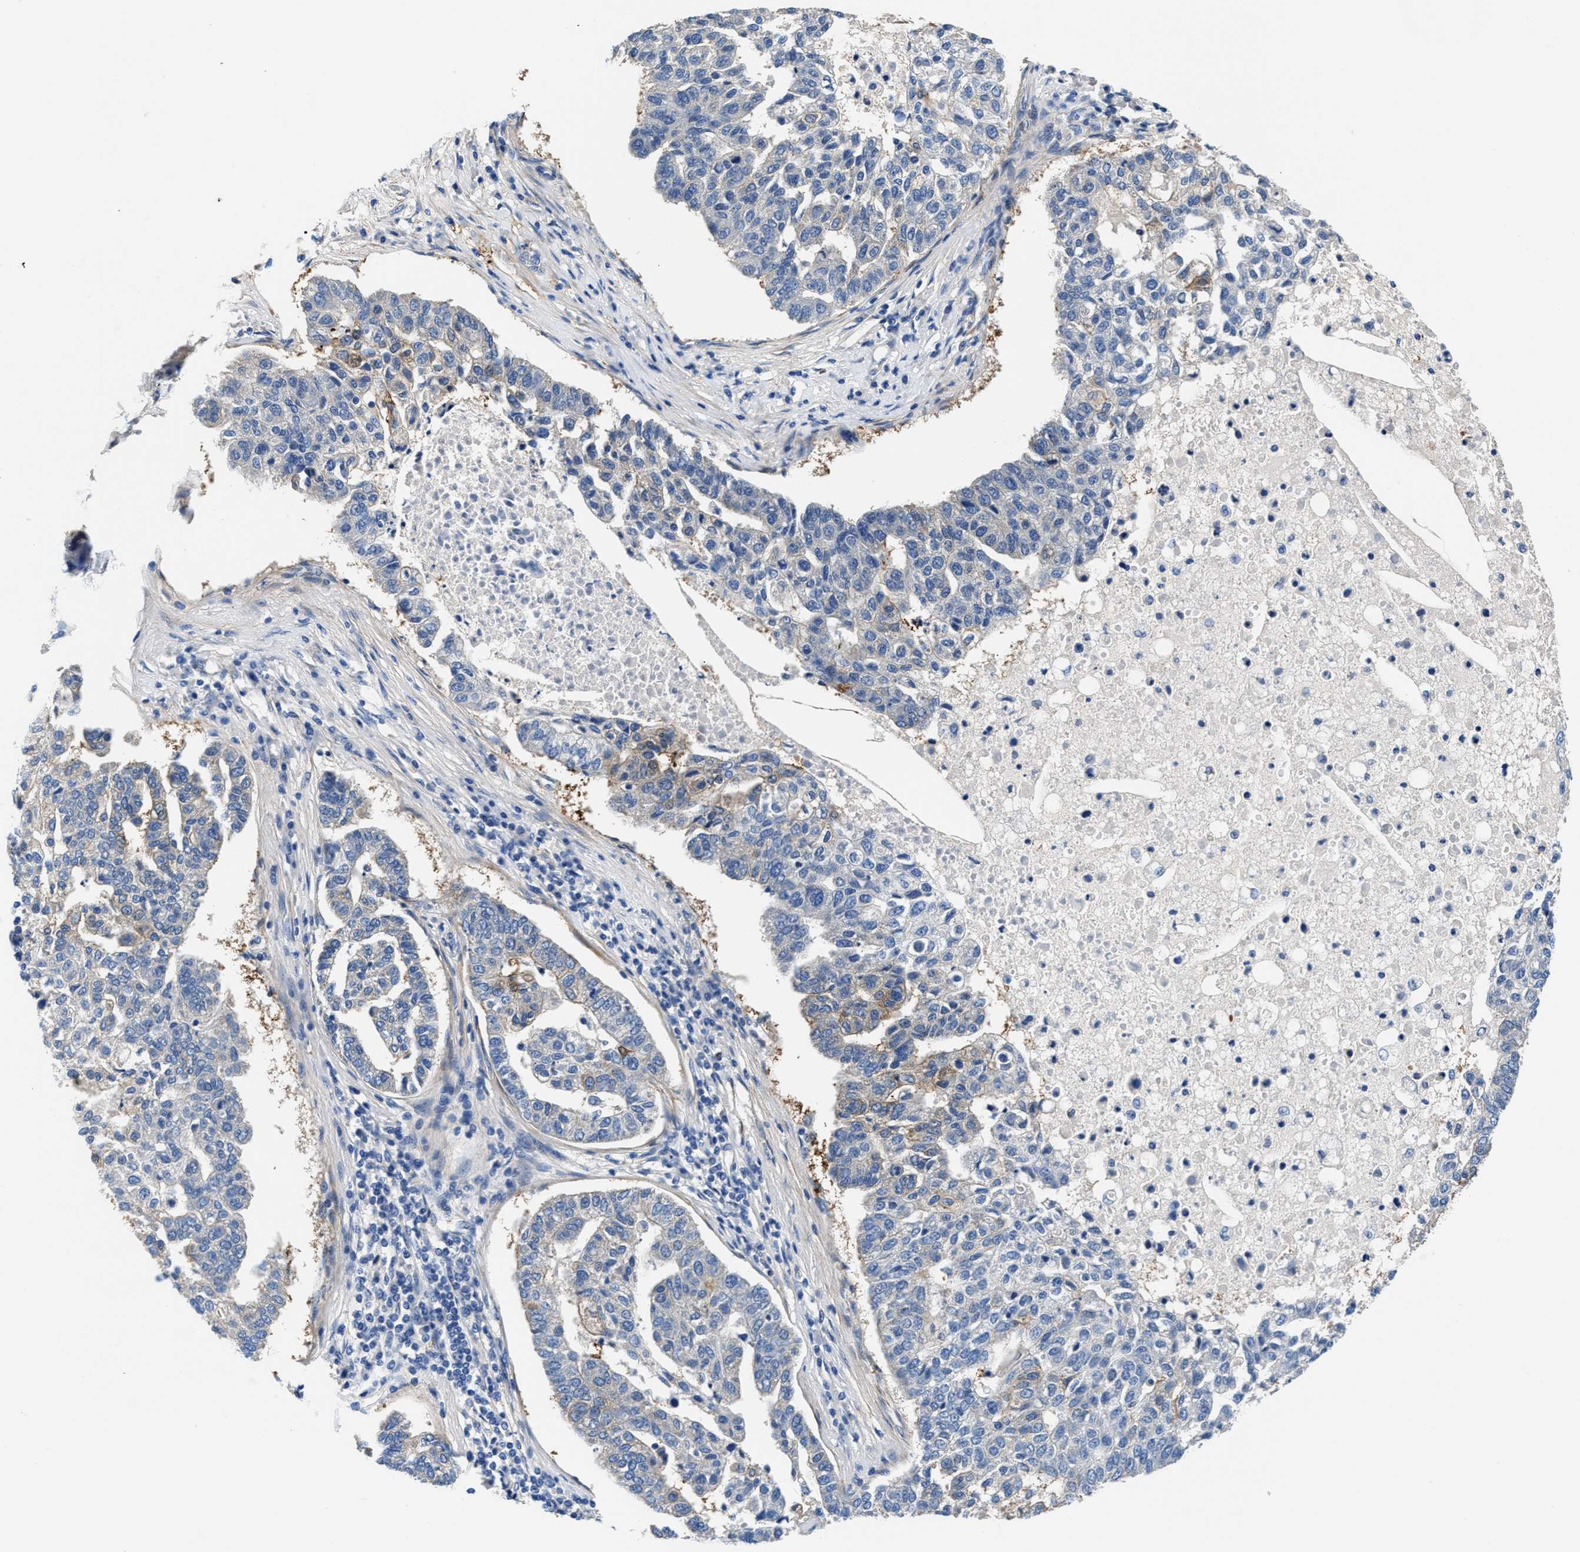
{"staining": {"intensity": "weak", "quantity": "<25%", "location": "cytoplasmic/membranous"}, "tissue": "pancreatic cancer", "cell_type": "Tumor cells", "image_type": "cancer", "snomed": [{"axis": "morphology", "description": "Adenocarcinoma, NOS"}, {"axis": "topography", "description": "Pancreas"}], "caption": "A micrograph of human pancreatic cancer (adenocarcinoma) is negative for staining in tumor cells. The staining was performed using DAB to visualize the protein expression in brown, while the nuclei were stained in blue with hematoxylin (Magnification: 20x).", "gene": "PARG", "patient": {"sex": "female", "age": 61}}